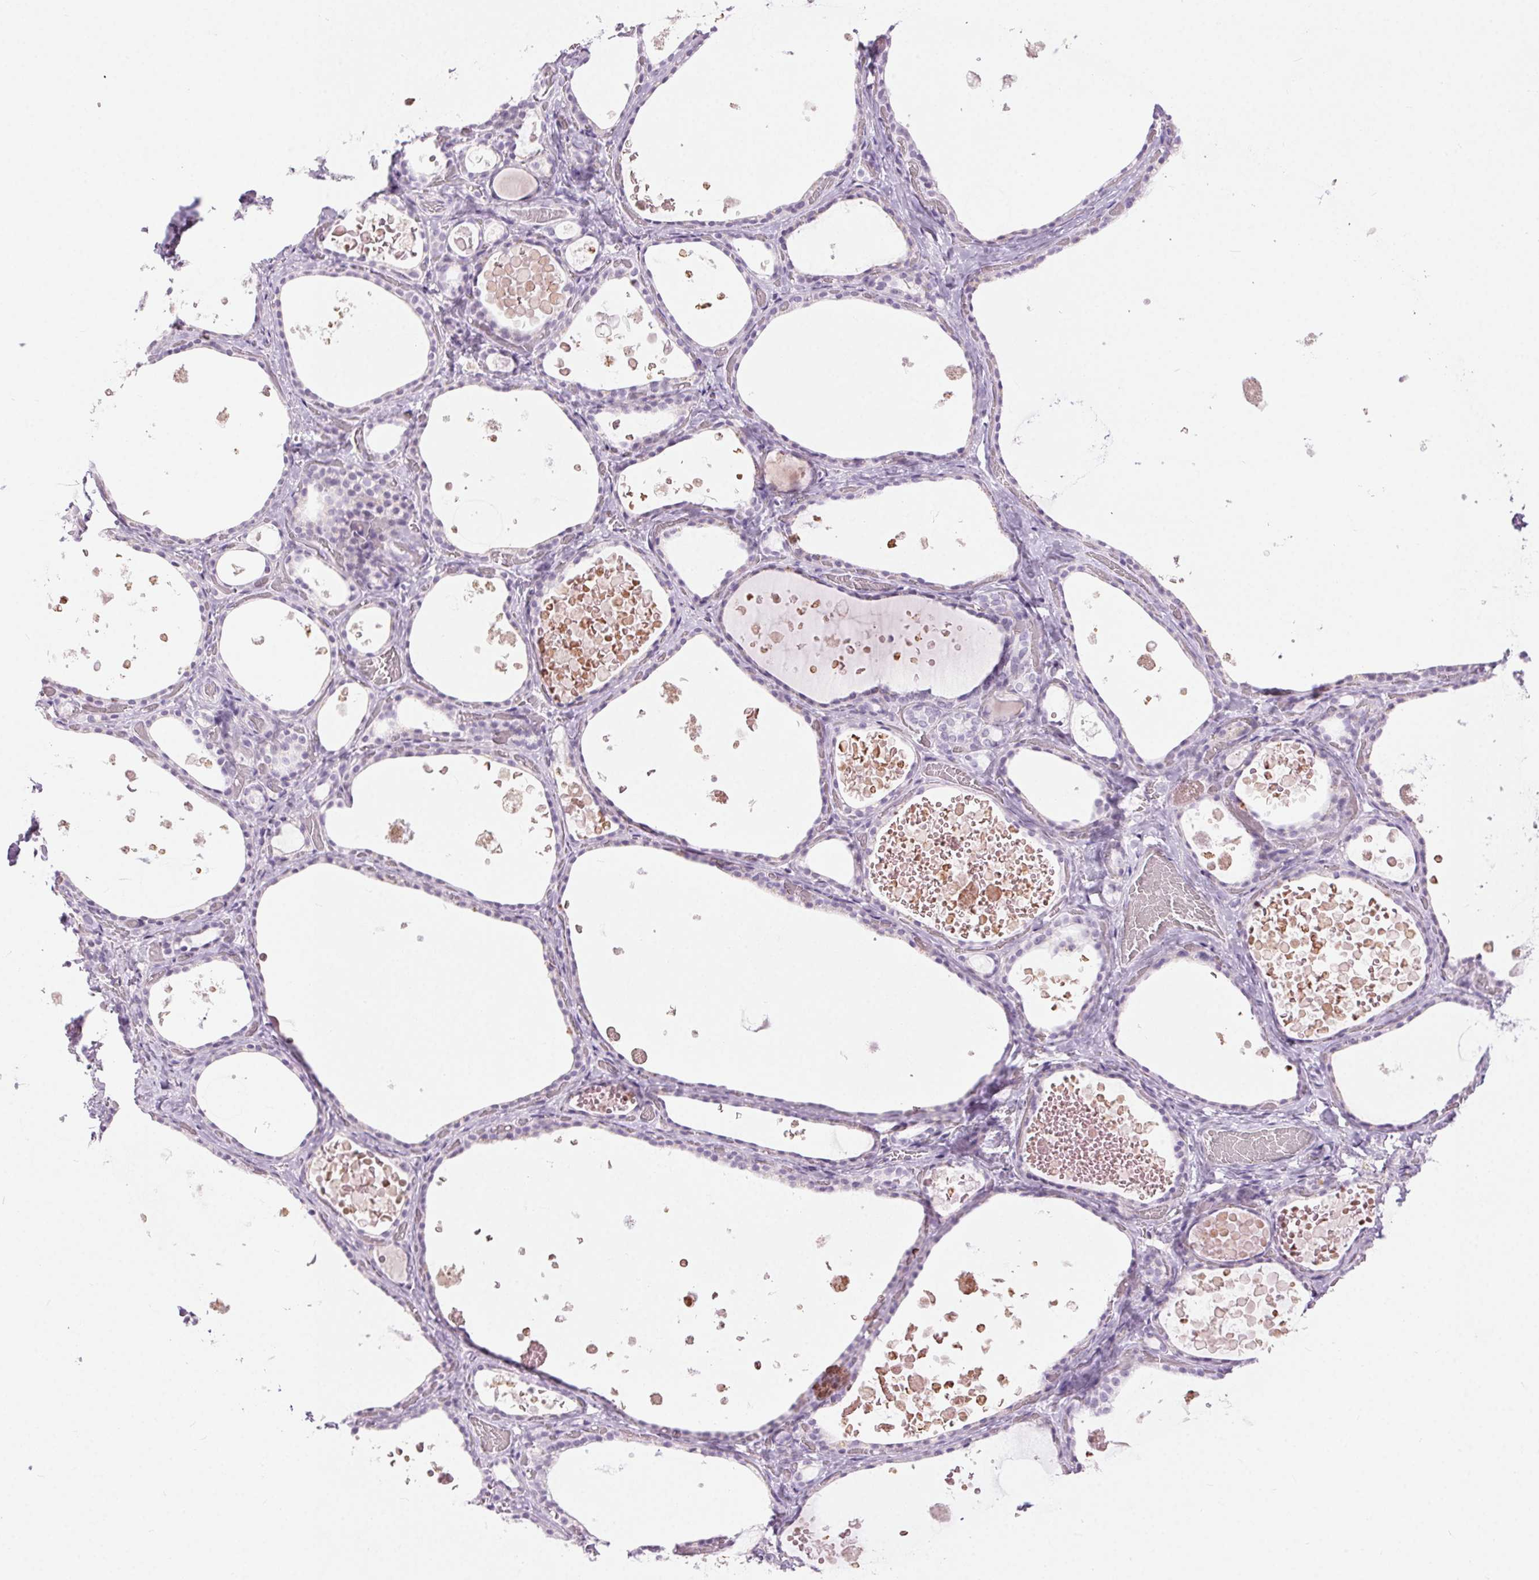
{"staining": {"intensity": "negative", "quantity": "none", "location": "none"}, "tissue": "thyroid gland", "cell_type": "Glandular cells", "image_type": "normal", "snomed": [{"axis": "morphology", "description": "Normal tissue, NOS"}, {"axis": "topography", "description": "Thyroid gland"}], "caption": "Glandular cells show no significant staining in benign thyroid gland. The staining is performed using DAB (3,3'-diaminobenzidine) brown chromogen with nuclei counter-stained in using hematoxylin.", "gene": "BEND2", "patient": {"sex": "female", "age": 56}}